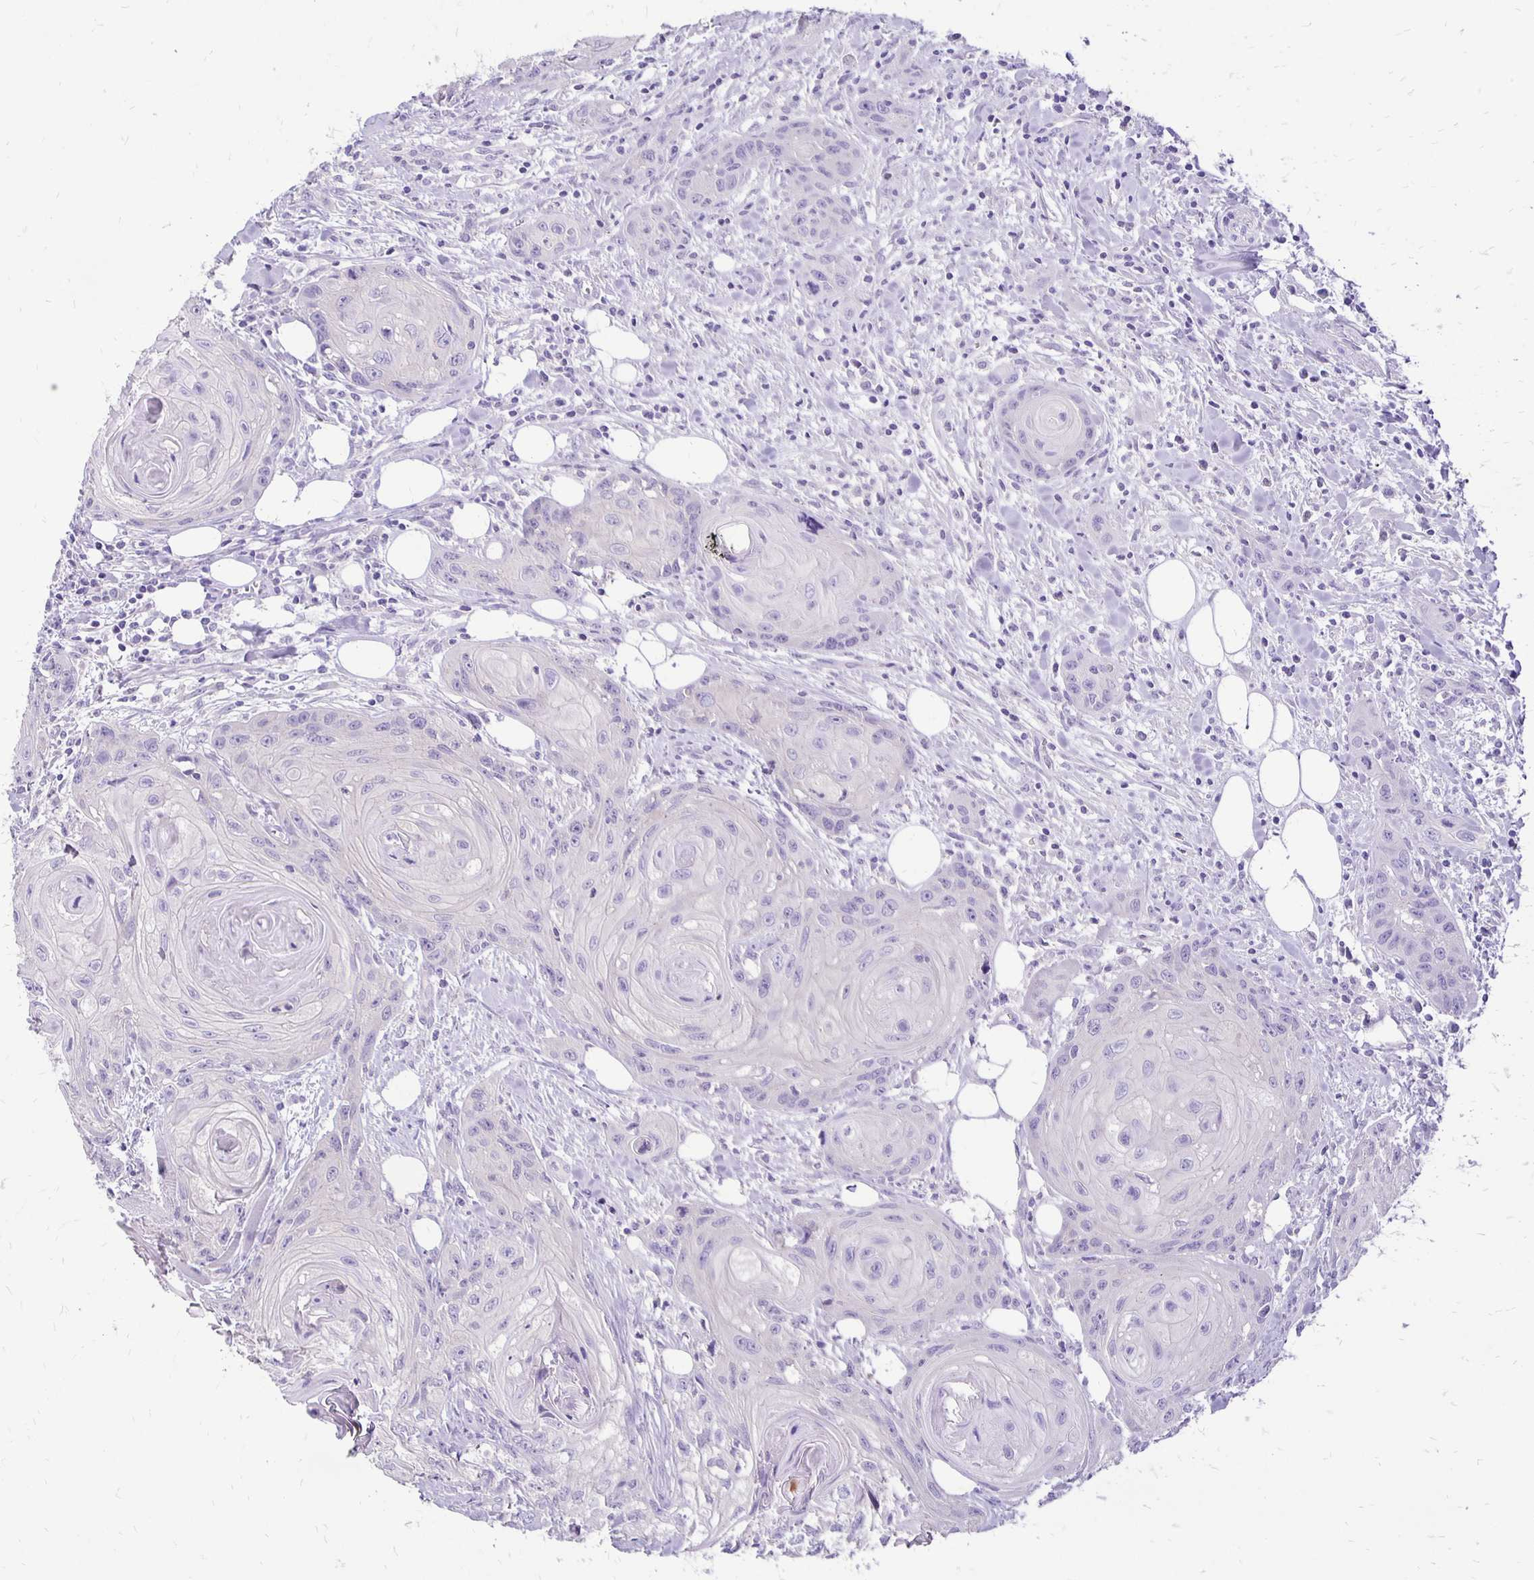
{"staining": {"intensity": "negative", "quantity": "none", "location": "none"}, "tissue": "head and neck cancer", "cell_type": "Tumor cells", "image_type": "cancer", "snomed": [{"axis": "morphology", "description": "Squamous cell carcinoma, NOS"}, {"axis": "topography", "description": "Oral tissue"}, {"axis": "topography", "description": "Head-Neck"}], "caption": "Photomicrograph shows no significant protein expression in tumor cells of squamous cell carcinoma (head and neck).", "gene": "ANKRD45", "patient": {"sex": "male", "age": 58}}